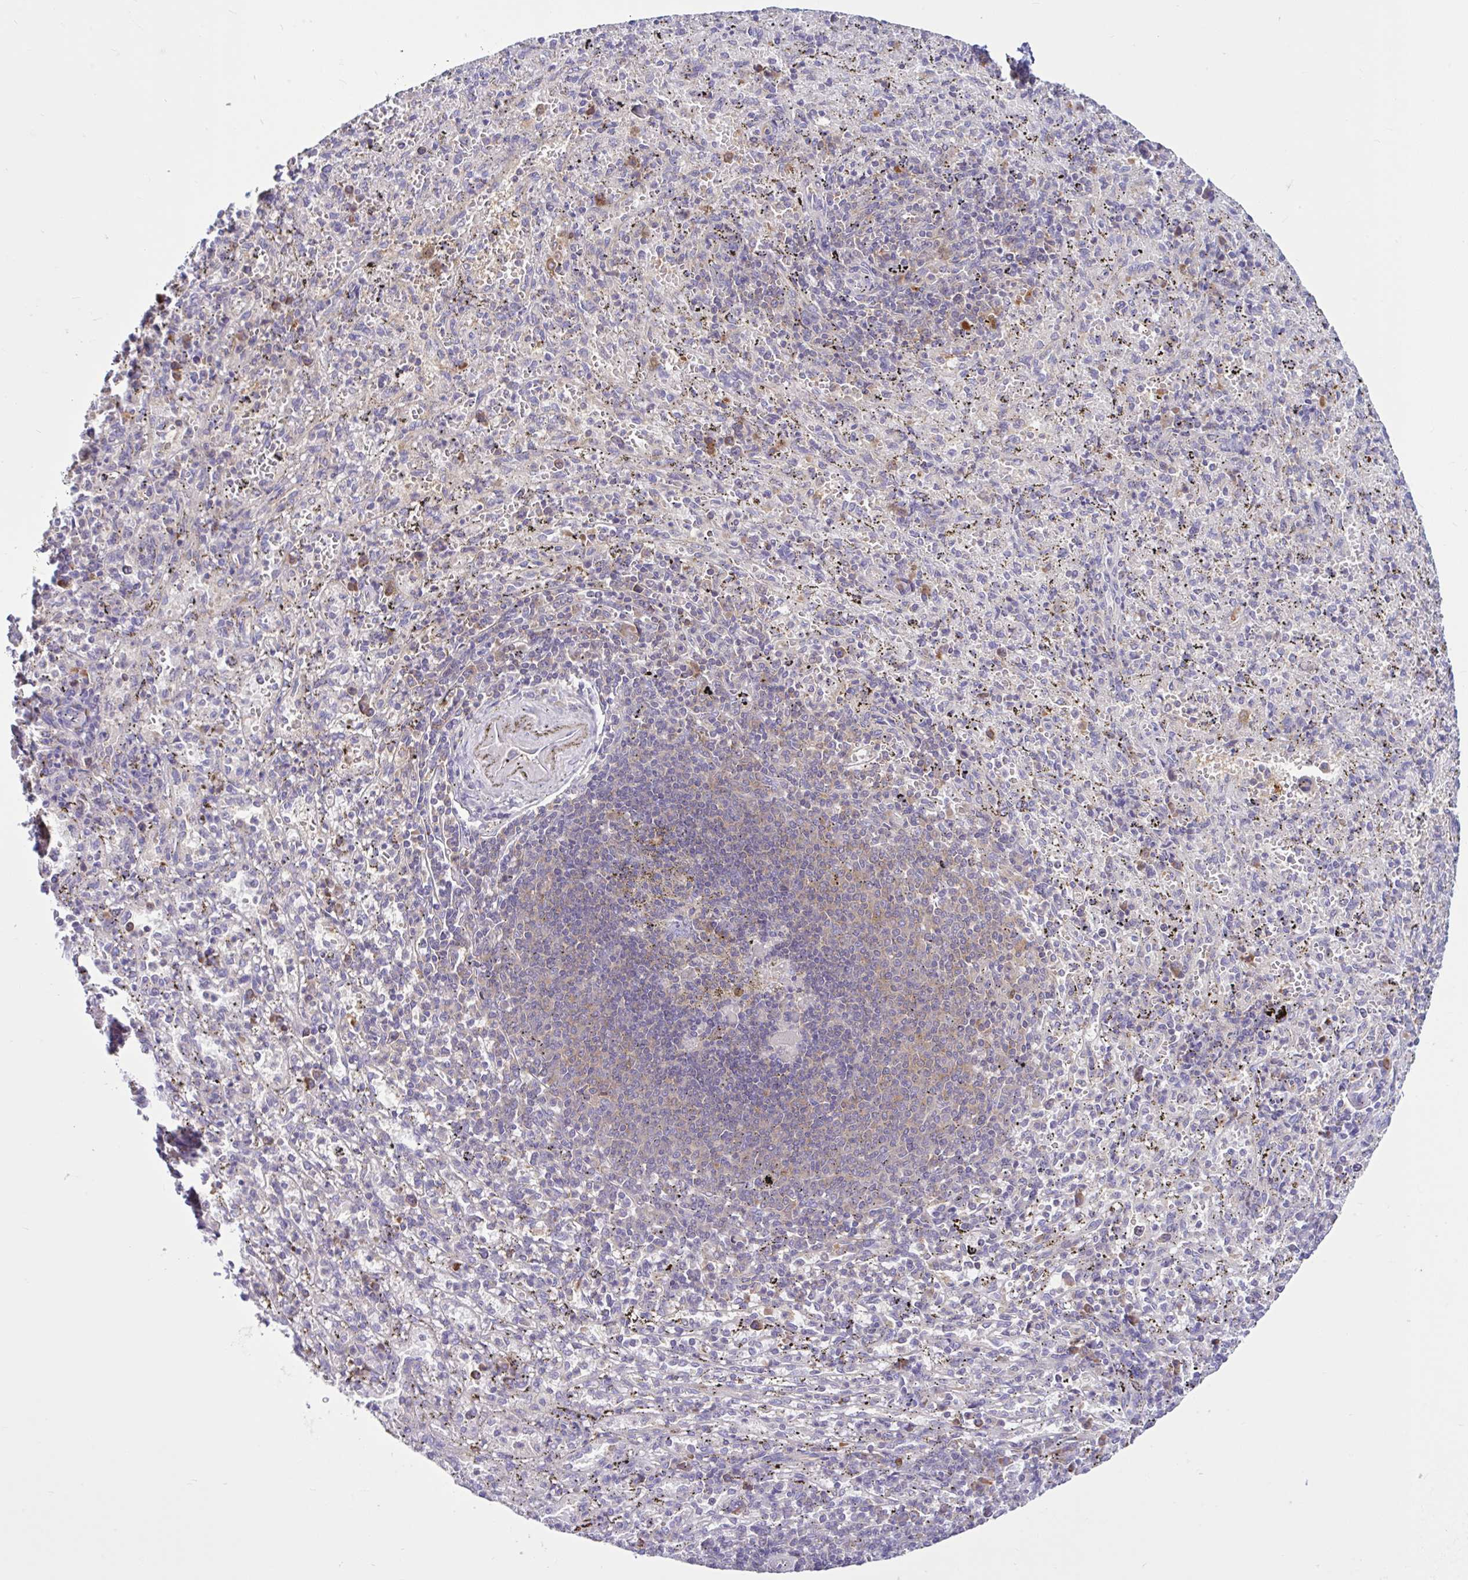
{"staining": {"intensity": "moderate", "quantity": "25%-75%", "location": "cytoplasmic/membranous"}, "tissue": "spleen", "cell_type": "Cells in red pulp", "image_type": "normal", "snomed": [{"axis": "morphology", "description": "Normal tissue, NOS"}, {"axis": "topography", "description": "Spleen"}], "caption": "Moderate cytoplasmic/membranous positivity is present in about 25%-75% of cells in red pulp in unremarkable spleen. (Stains: DAB (3,3'-diaminobenzidine) in brown, nuclei in blue, Microscopy: brightfield microscopy at high magnification).", "gene": "LARS1", "patient": {"sex": "male", "age": 57}}